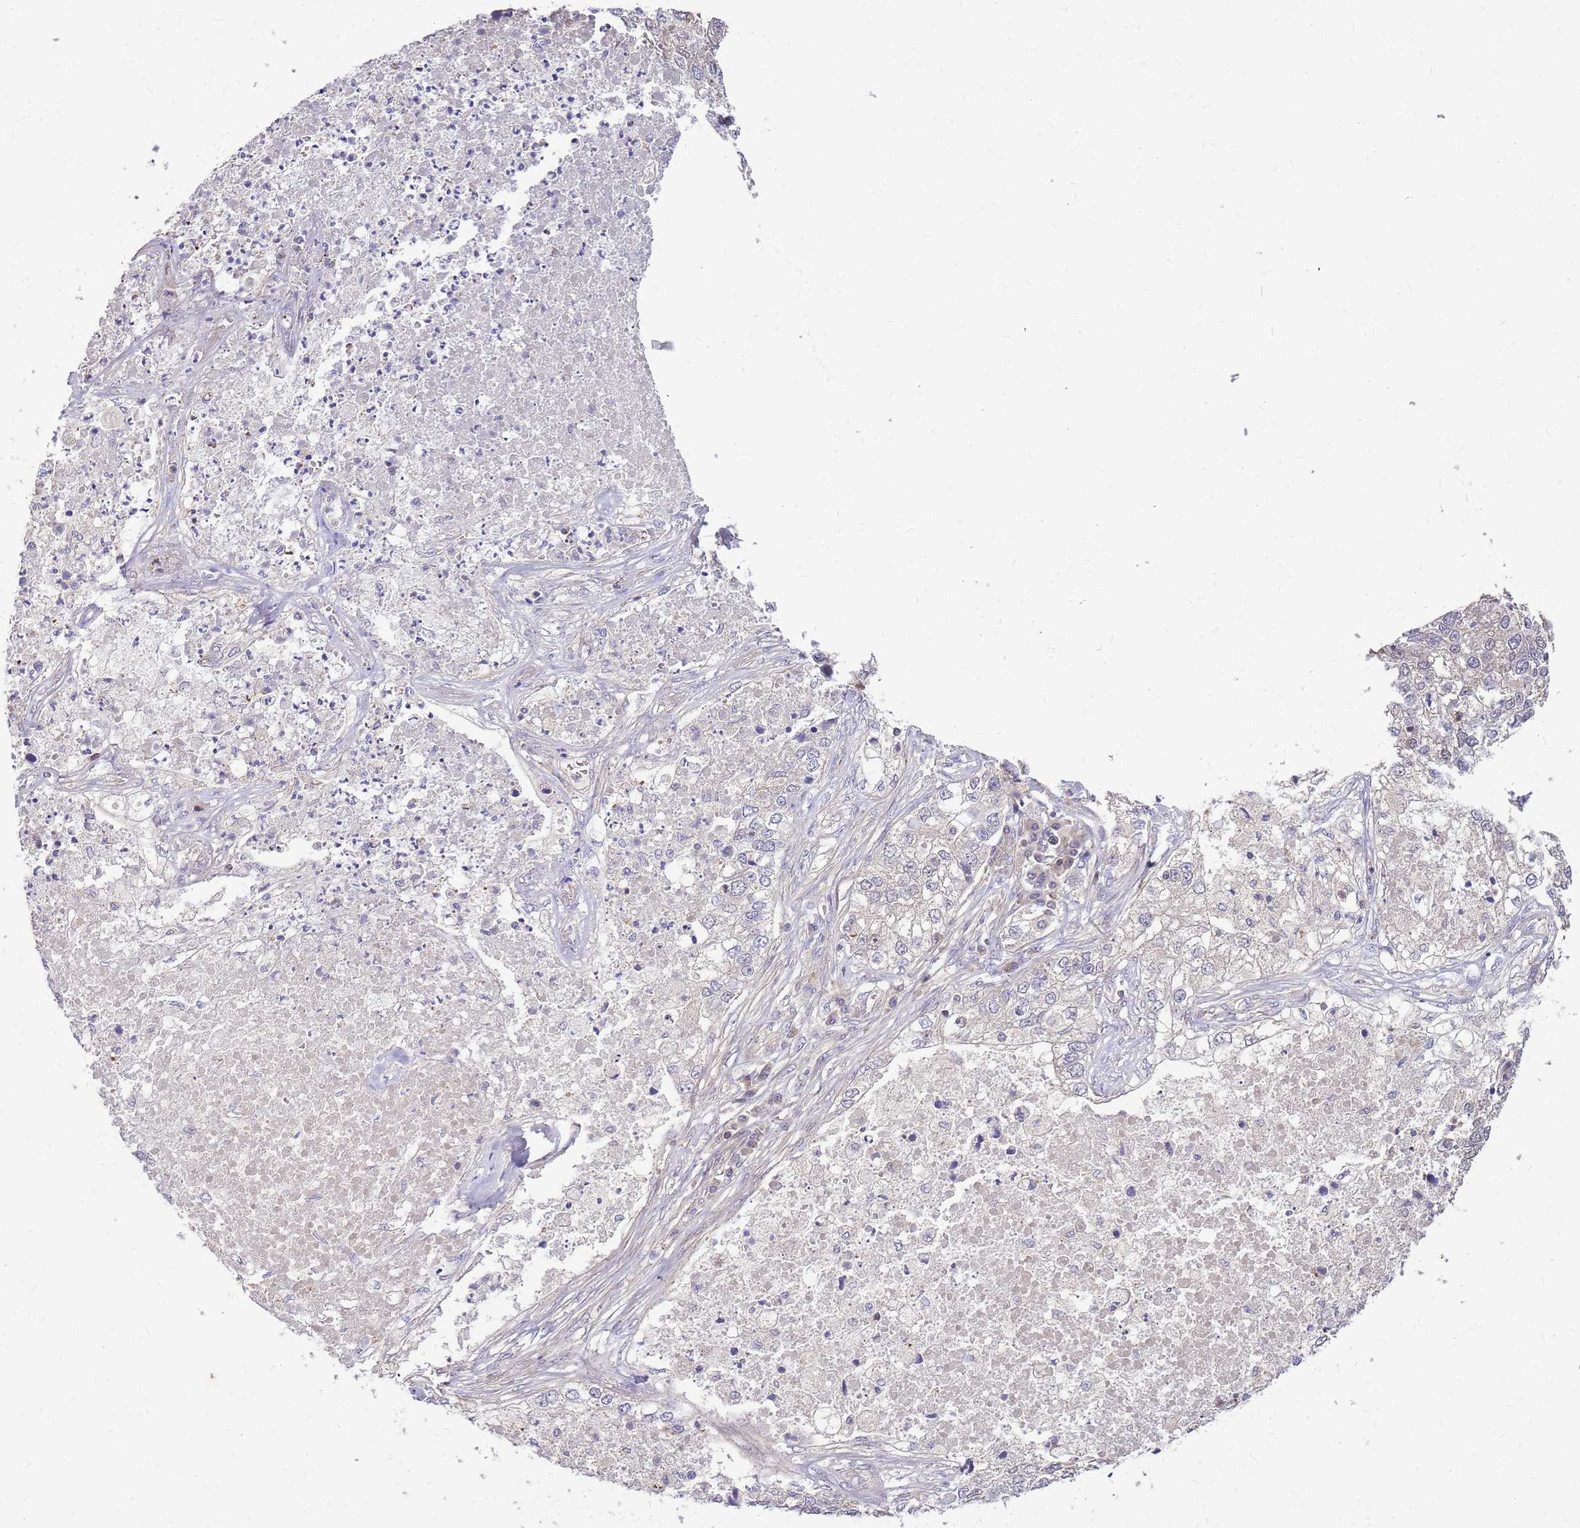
{"staining": {"intensity": "negative", "quantity": "none", "location": "none"}, "tissue": "lung cancer", "cell_type": "Tumor cells", "image_type": "cancer", "snomed": [{"axis": "morphology", "description": "Adenocarcinoma, NOS"}, {"axis": "topography", "description": "Lung"}], "caption": "Immunohistochemical staining of human lung cancer shows no significant staining in tumor cells.", "gene": "MVD", "patient": {"sex": "male", "age": 49}}